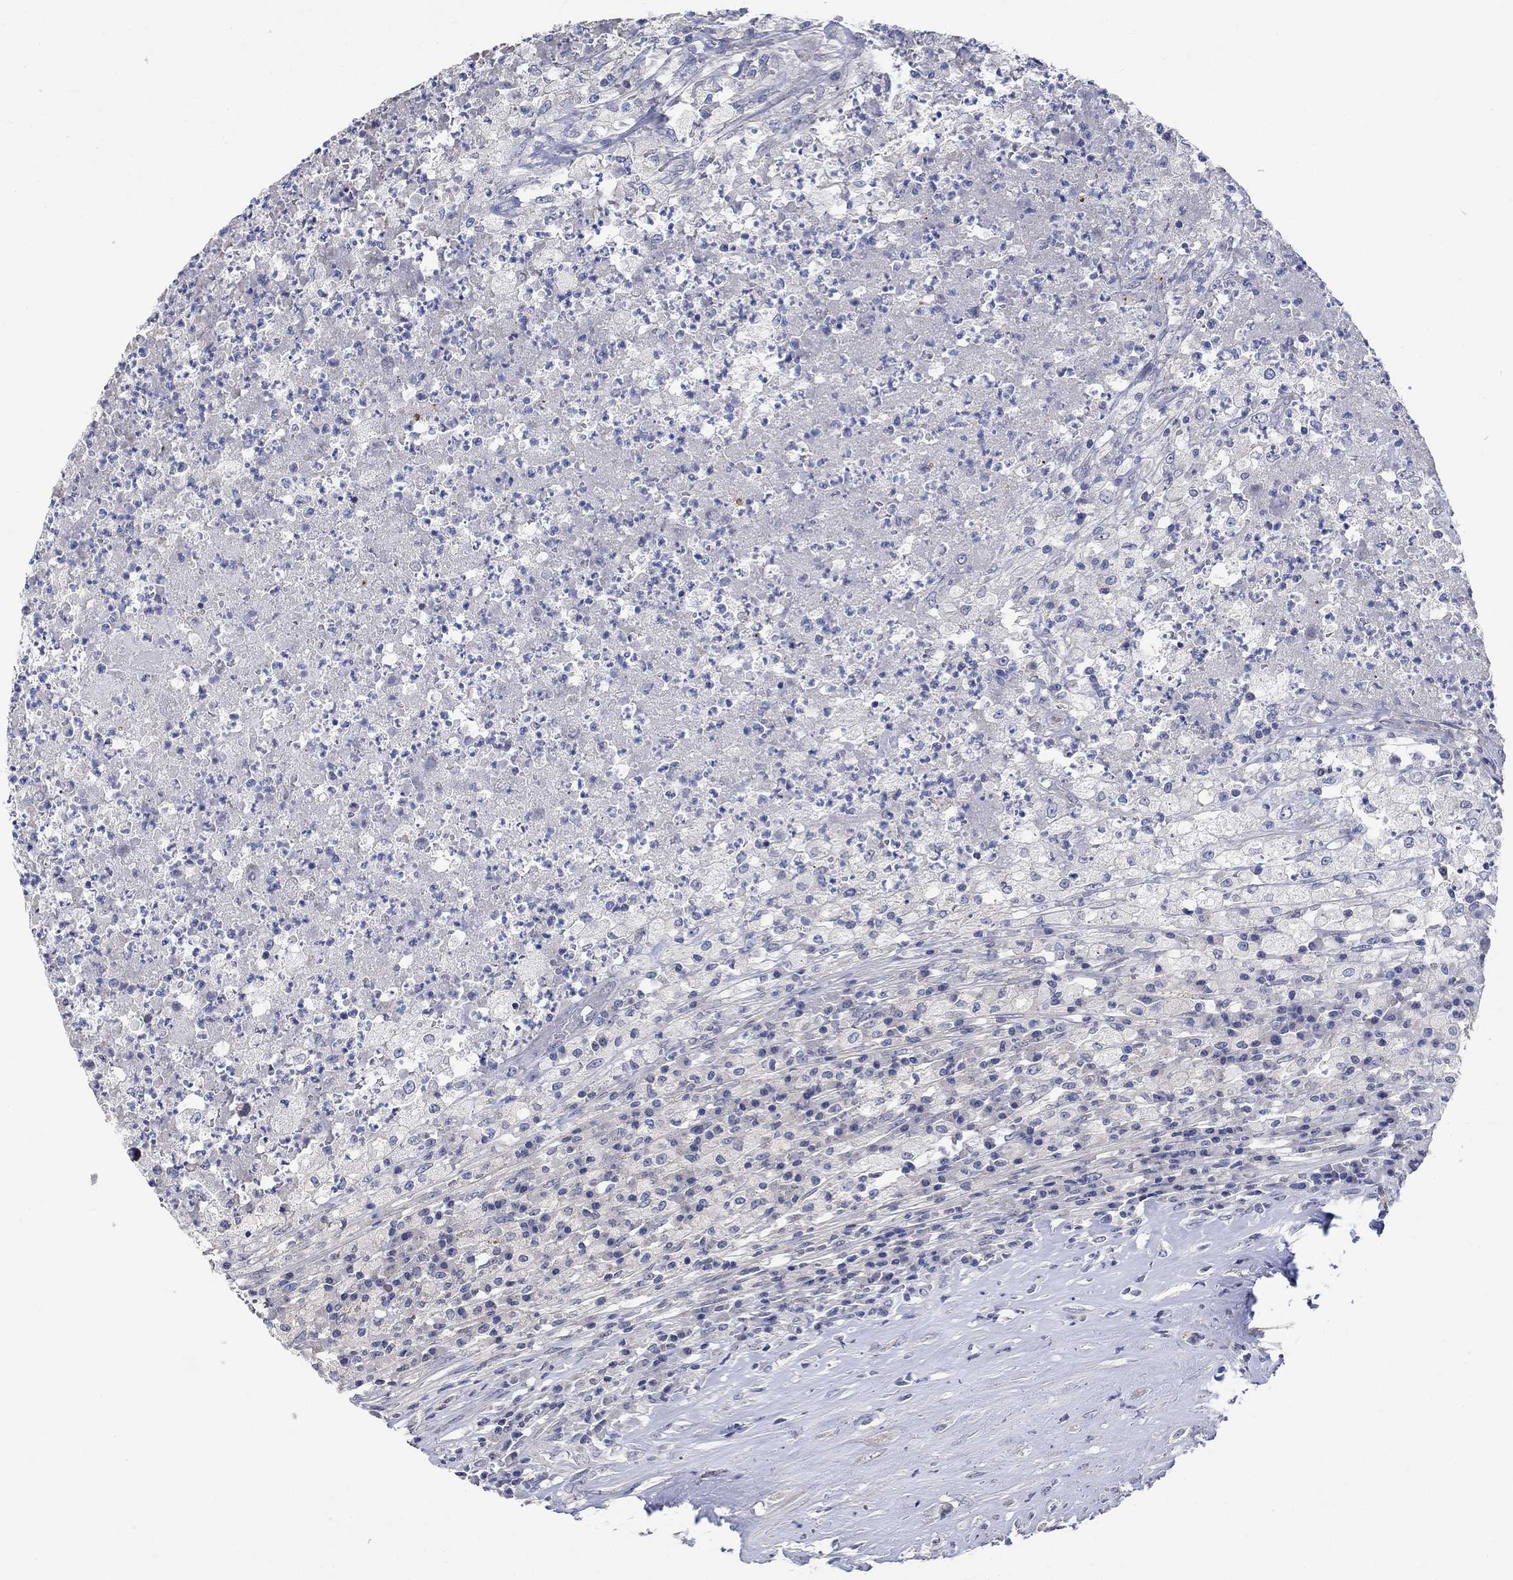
{"staining": {"intensity": "negative", "quantity": "none", "location": "none"}, "tissue": "testis cancer", "cell_type": "Tumor cells", "image_type": "cancer", "snomed": [{"axis": "morphology", "description": "Necrosis, NOS"}, {"axis": "morphology", "description": "Carcinoma, Embryonal, NOS"}, {"axis": "topography", "description": "Testis"}], "caption": "Immunohistochemistry photomicrograph of neoplastic tissue: human embryonal carcinoma (testis) stained with DAB exhibits no significant protein positivity in tumor cells. Brightfield microscopy of immunohistochemistry (IHC) stained with DAB (3,3'-diaminobenzidine) (brown) and hematoxylin (blue), captured at high magnification.", "gene": "AGRP", "patient": {"sex": "male", "age": 19}}